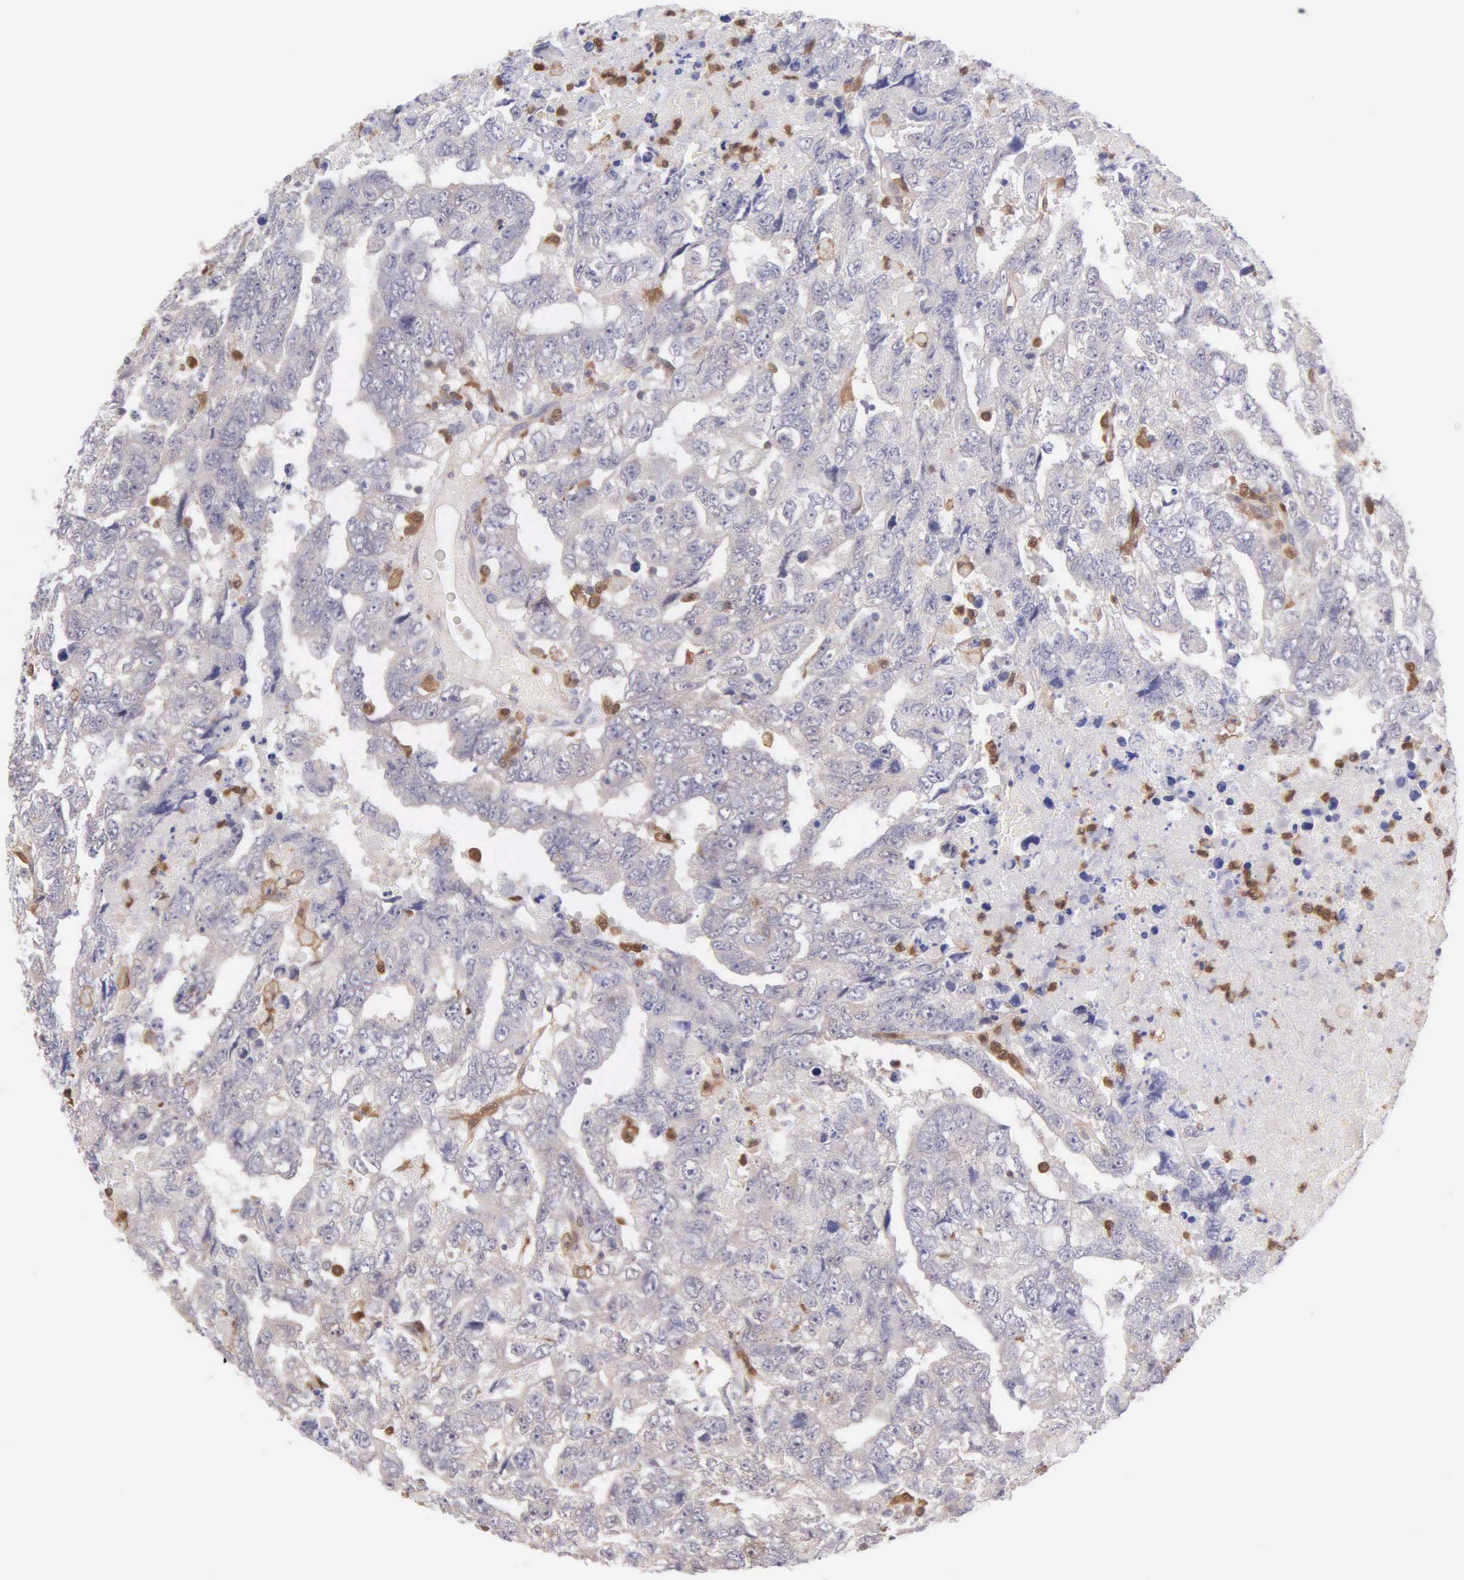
{"staining": {"intensity": "negative", "quantity": "none", "location": "none"}, "tissue": "testis cancer", "cell_type": "Tumor cells", "image_type": "cancer", "snomed": [{"axis": "morphology", "description": "Carcinoma, Embryonal, NOS"}, {"axis": "topography", "description": "Testis"}], "caption": "An image of human testis cancer is negative for staining in tumor cells.", "gene": "BID", "patient": {"sex": "male", "age": 36}}